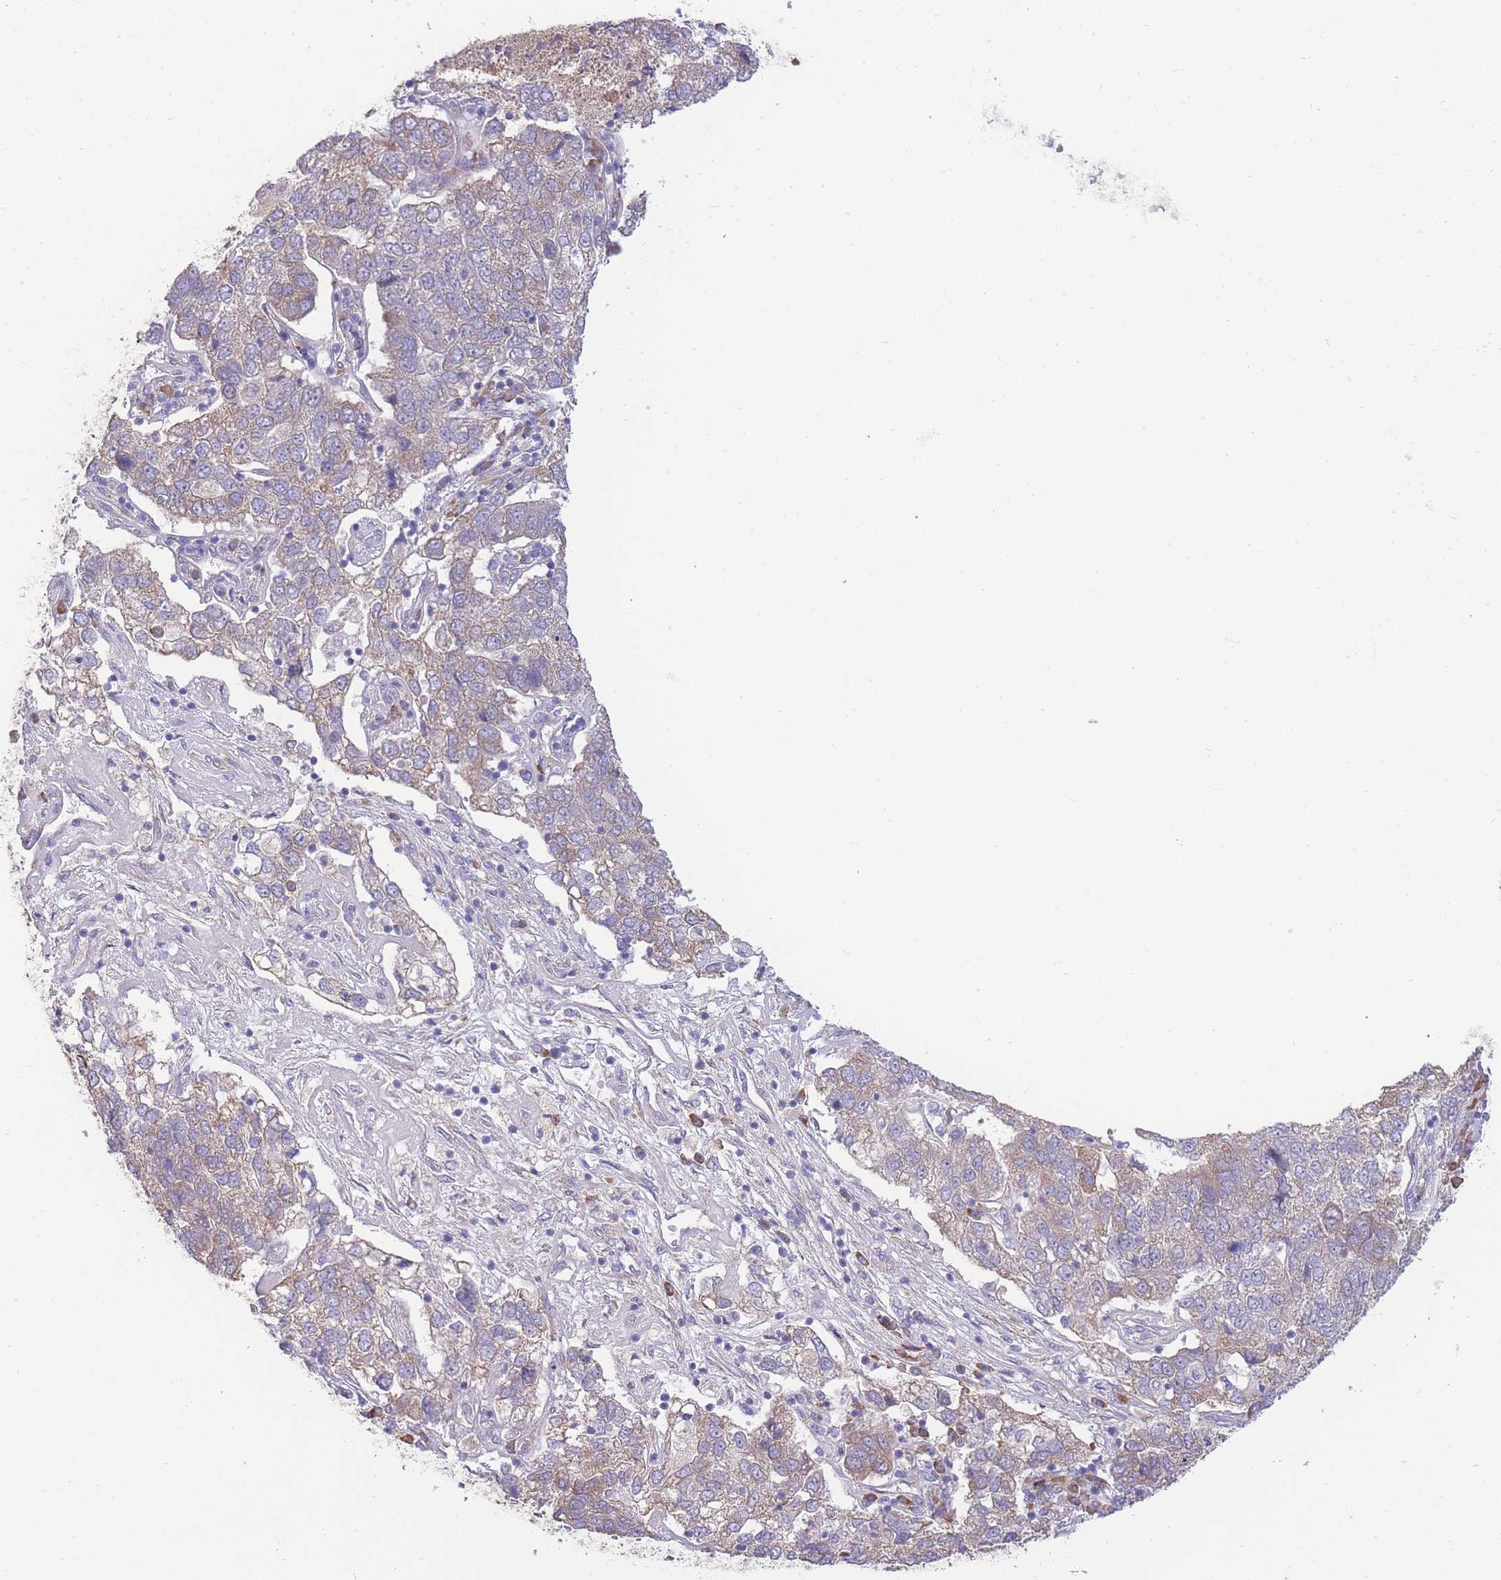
{"staining": {"intensity": "weak", "quantity": "<25%", "location": "cytoplasmic/membranous"}, "tissue": "pancreatic cancer", "cell_type": "Tumor cells", "image_type": "cancer", "snomed": [{"axis": "morphology", "description": "Adenocarcinoma, NOS"}, {"axis": "topography", "description": "Pancreas"}], "caption": "High magnification brightfield microscopy of pancreatic cancer stained with DAB (brown) and counterstained with hematoxylin (blue): tumor cells show no significant staining. (Immunohistochemistry, brightfield microscopy, high magnification).", "gene": "BEX1", "patient": {"sex": "female", "age": 61}}